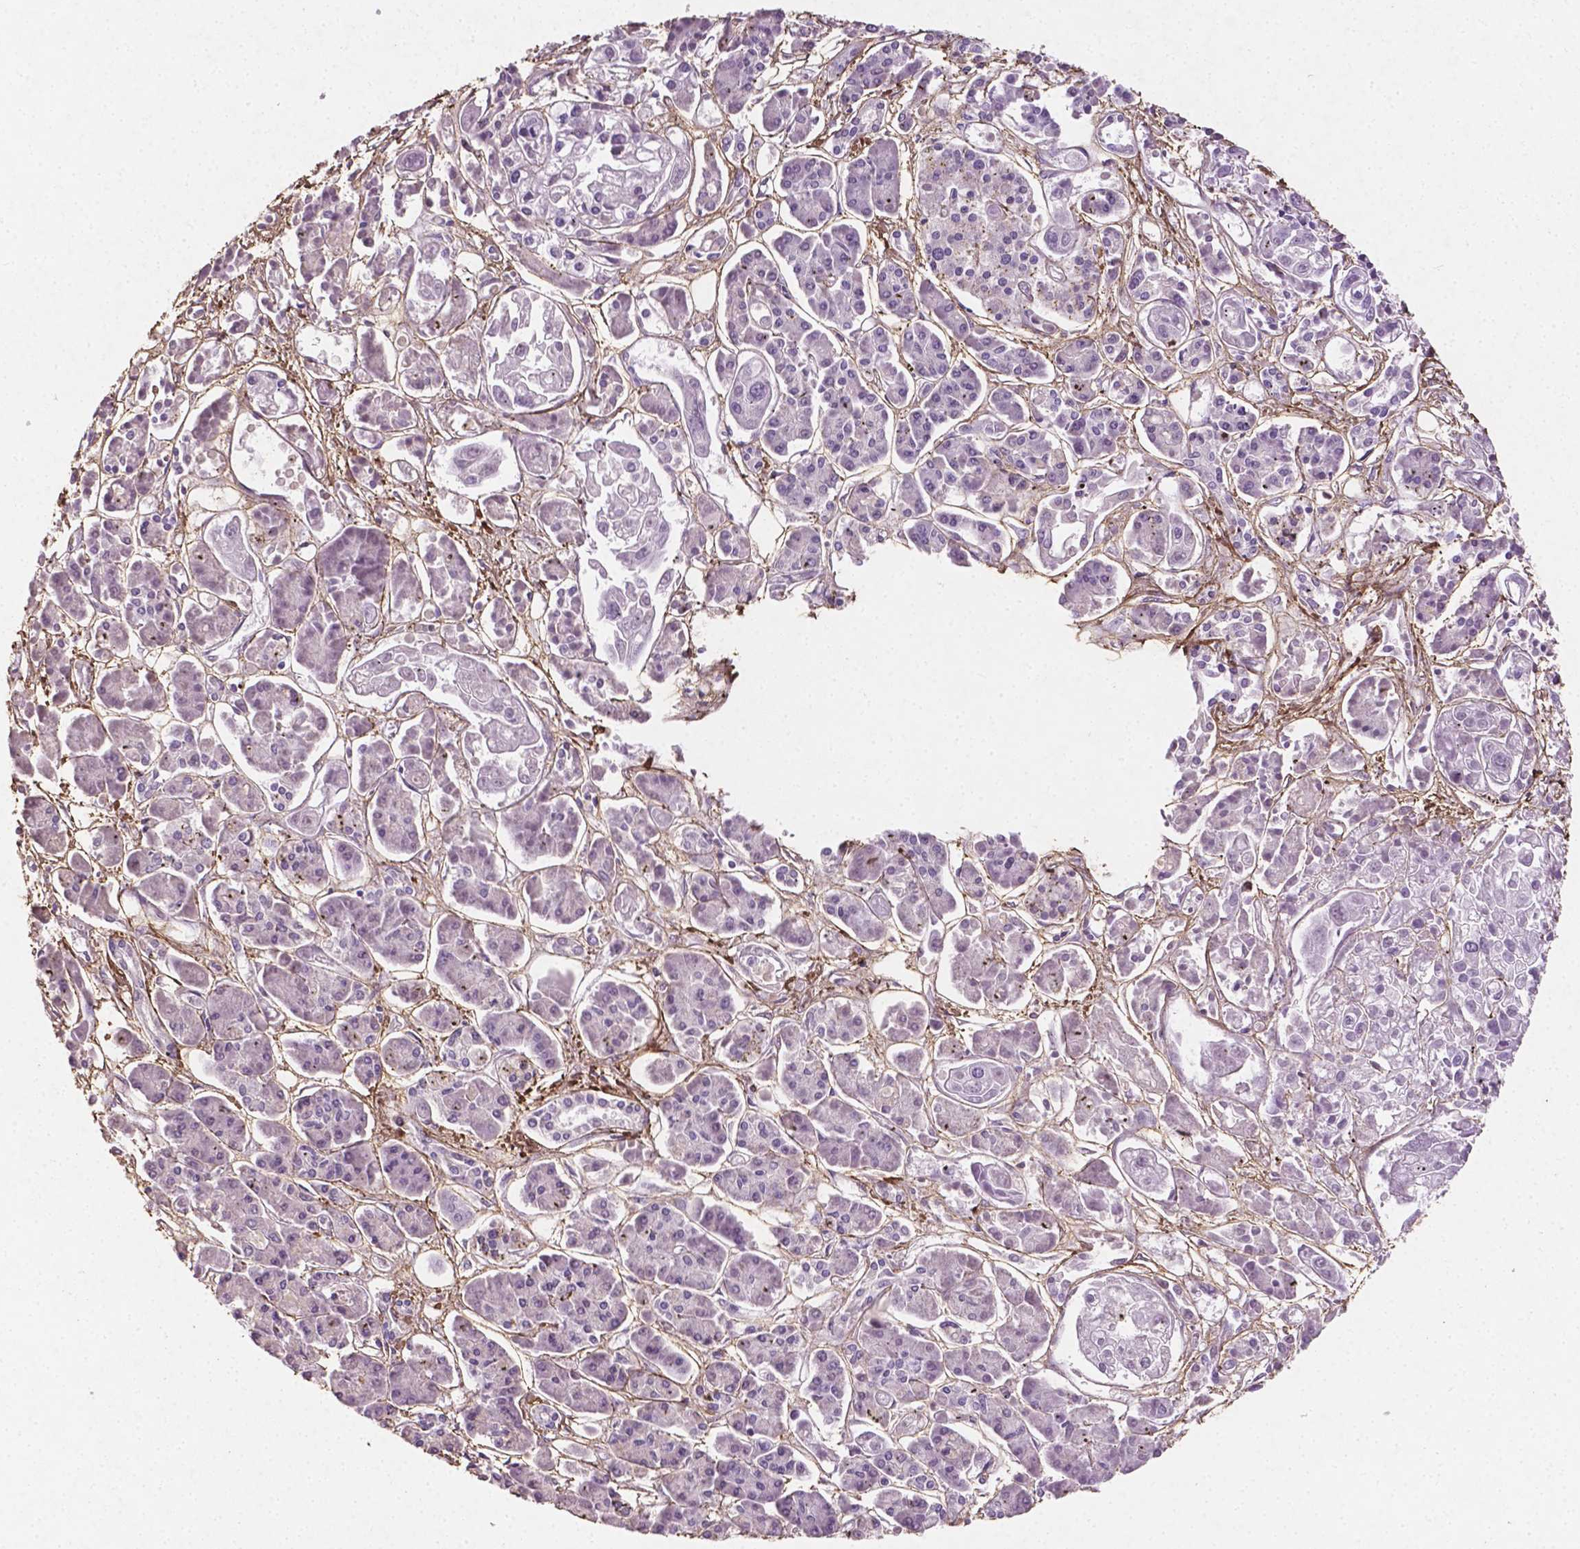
{"staining": {"intensity": "negative", "quantity": "none", "location": "none"}, "tissue": "pancreatic cancer", "cell_type": "Tumor cells", "image_type": "cancer", "snomed": [{"axis": "morphology", "description": "Adenocarcinoma, NOS"}, {"axis": "topography", "description": "Pancreas"}], "caption": "IHC photomicrograph of pancreatic cancer (adenocarcinoma) stained for a protein (brown), which demonstrates no staining in tumor cells.", "gene": "DLG2", "patient": {"sex": "male", "age": 85}}